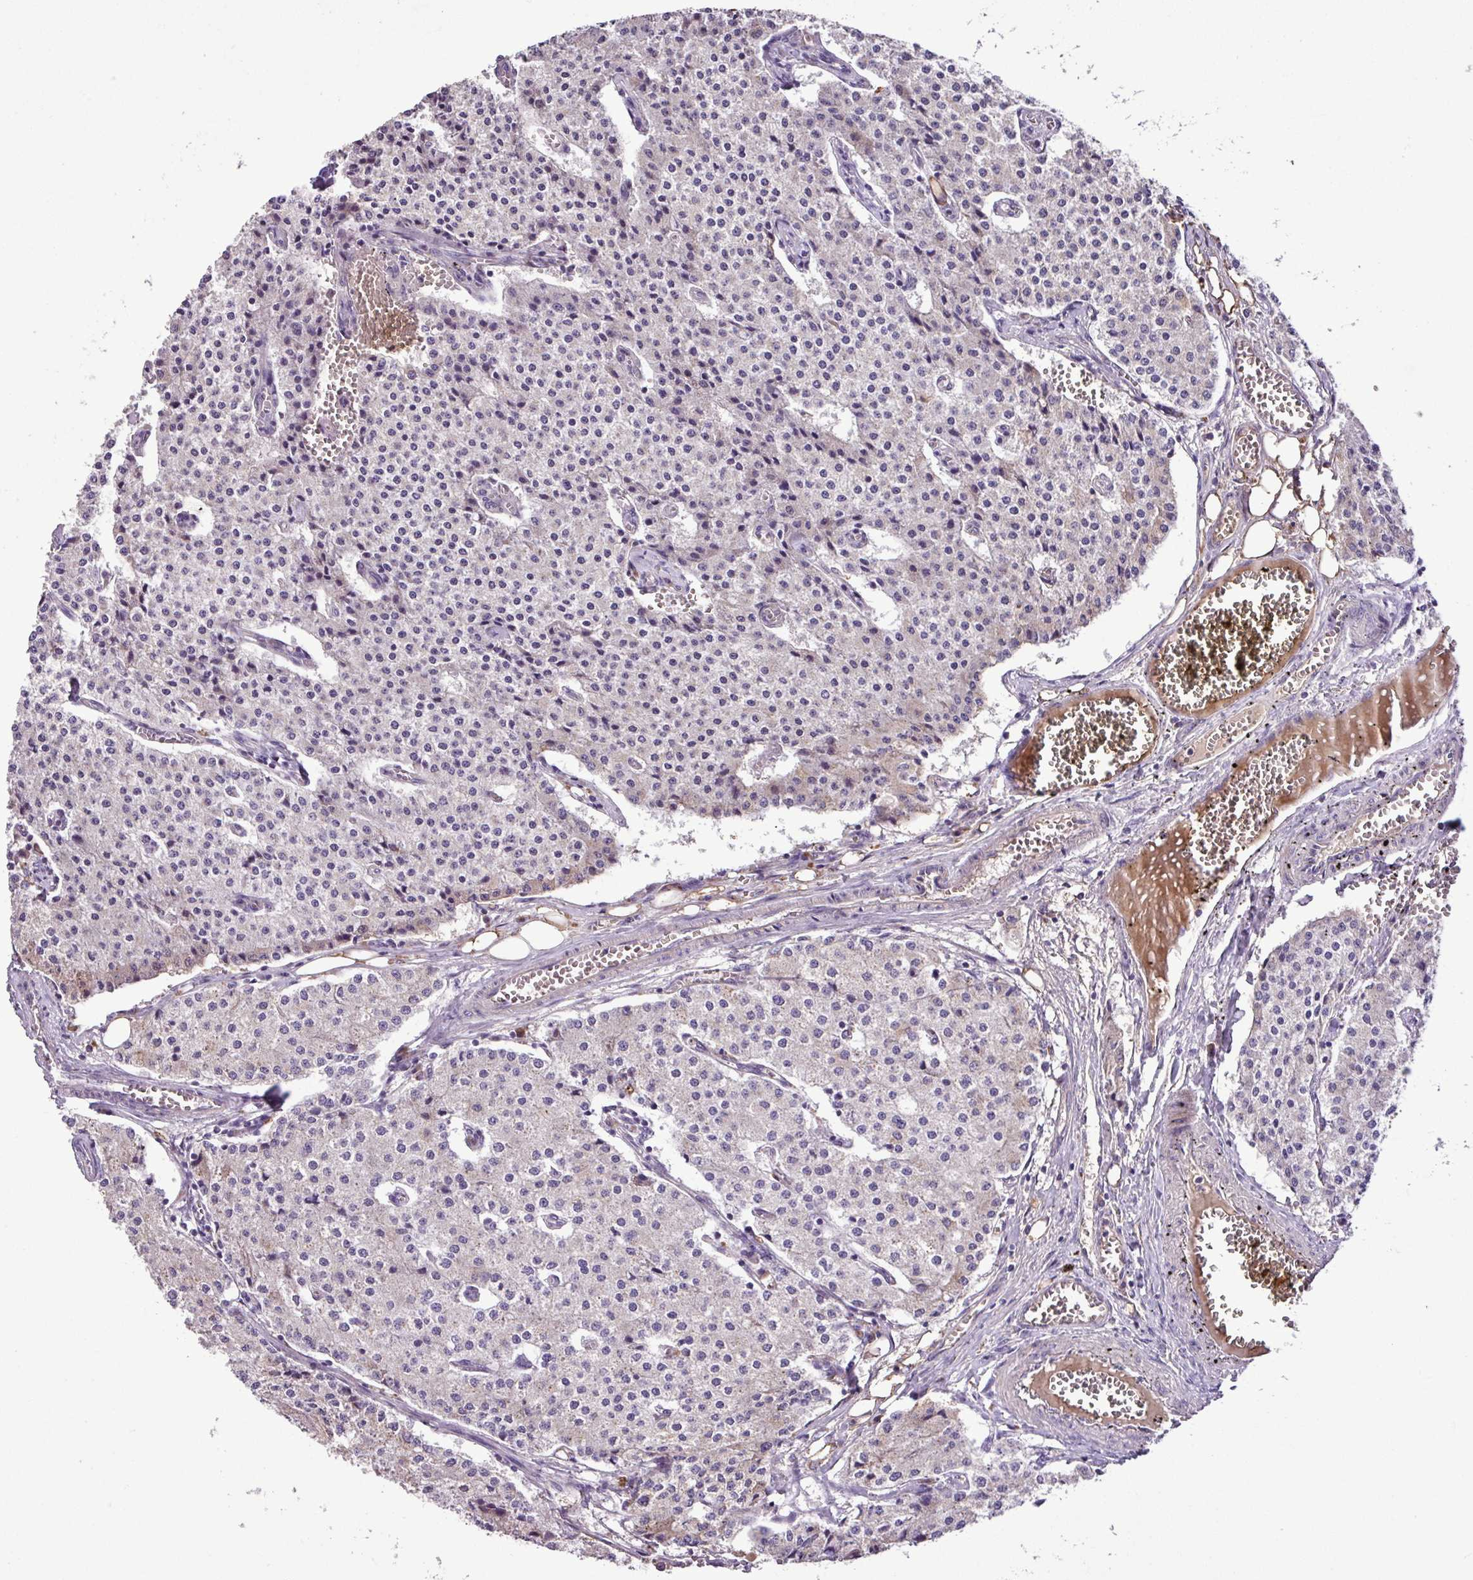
{"staining": {"intensity": "negative", "quantity": "none", "location": "none"}, "tissue": "carcinoid", "cell_type": "Tumor cells", "image_type": "cancer", "snomed": [{"axis": "morphology", "description": "Carcinoid, malignant, NOS"}, {"axis": "topography", "description": "Colon"}], "caption": "Carcinoid stained for a protein using immunohistochemistry demonstrates no expression tumor cells.", "gene": "ZNF266", "patient": {"sex": "female", "age": 52}}